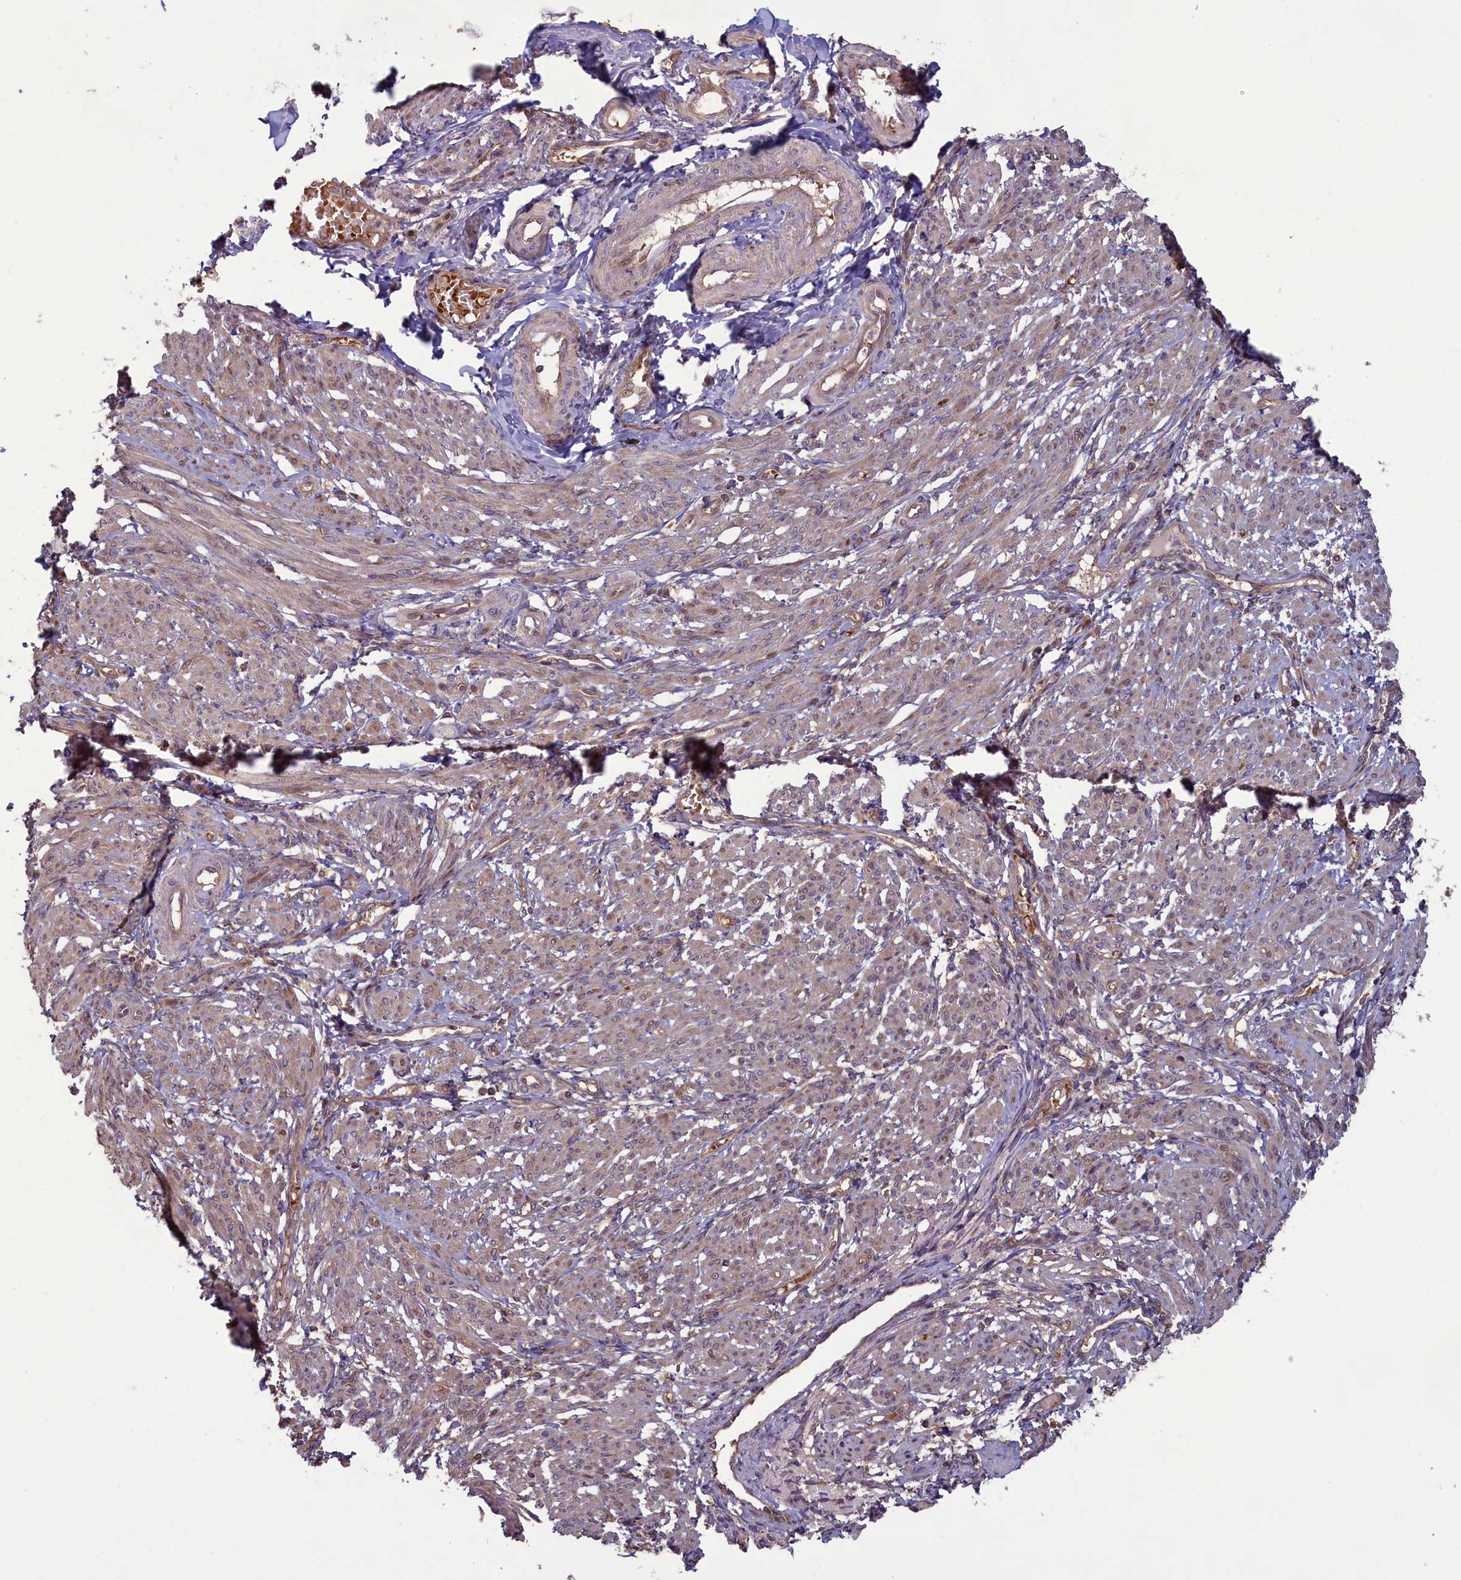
{"staining": {"intensity": "moderate", "quantity": "25%-75%", "location": "cytoplasmic/membranous"}, "tissue": "smooth muscle", "cell_type": "Smooth muscle cells", "image_type": "normal", "snomed": [{"axis": "morphology", "description": "Normal tissue, NOS"}, {"axis": "topography", "description": "Smooth muscle"}], "caption": "An IHC histopathology image of unremarkable tissue is shown. Protein staining in brown labels moderate cytoplasmic/membranous positivity in smooth muscle within smooth muscle cells.", "gene": "CIAO2B", "patient": {"sex": "female", "age": 39}}